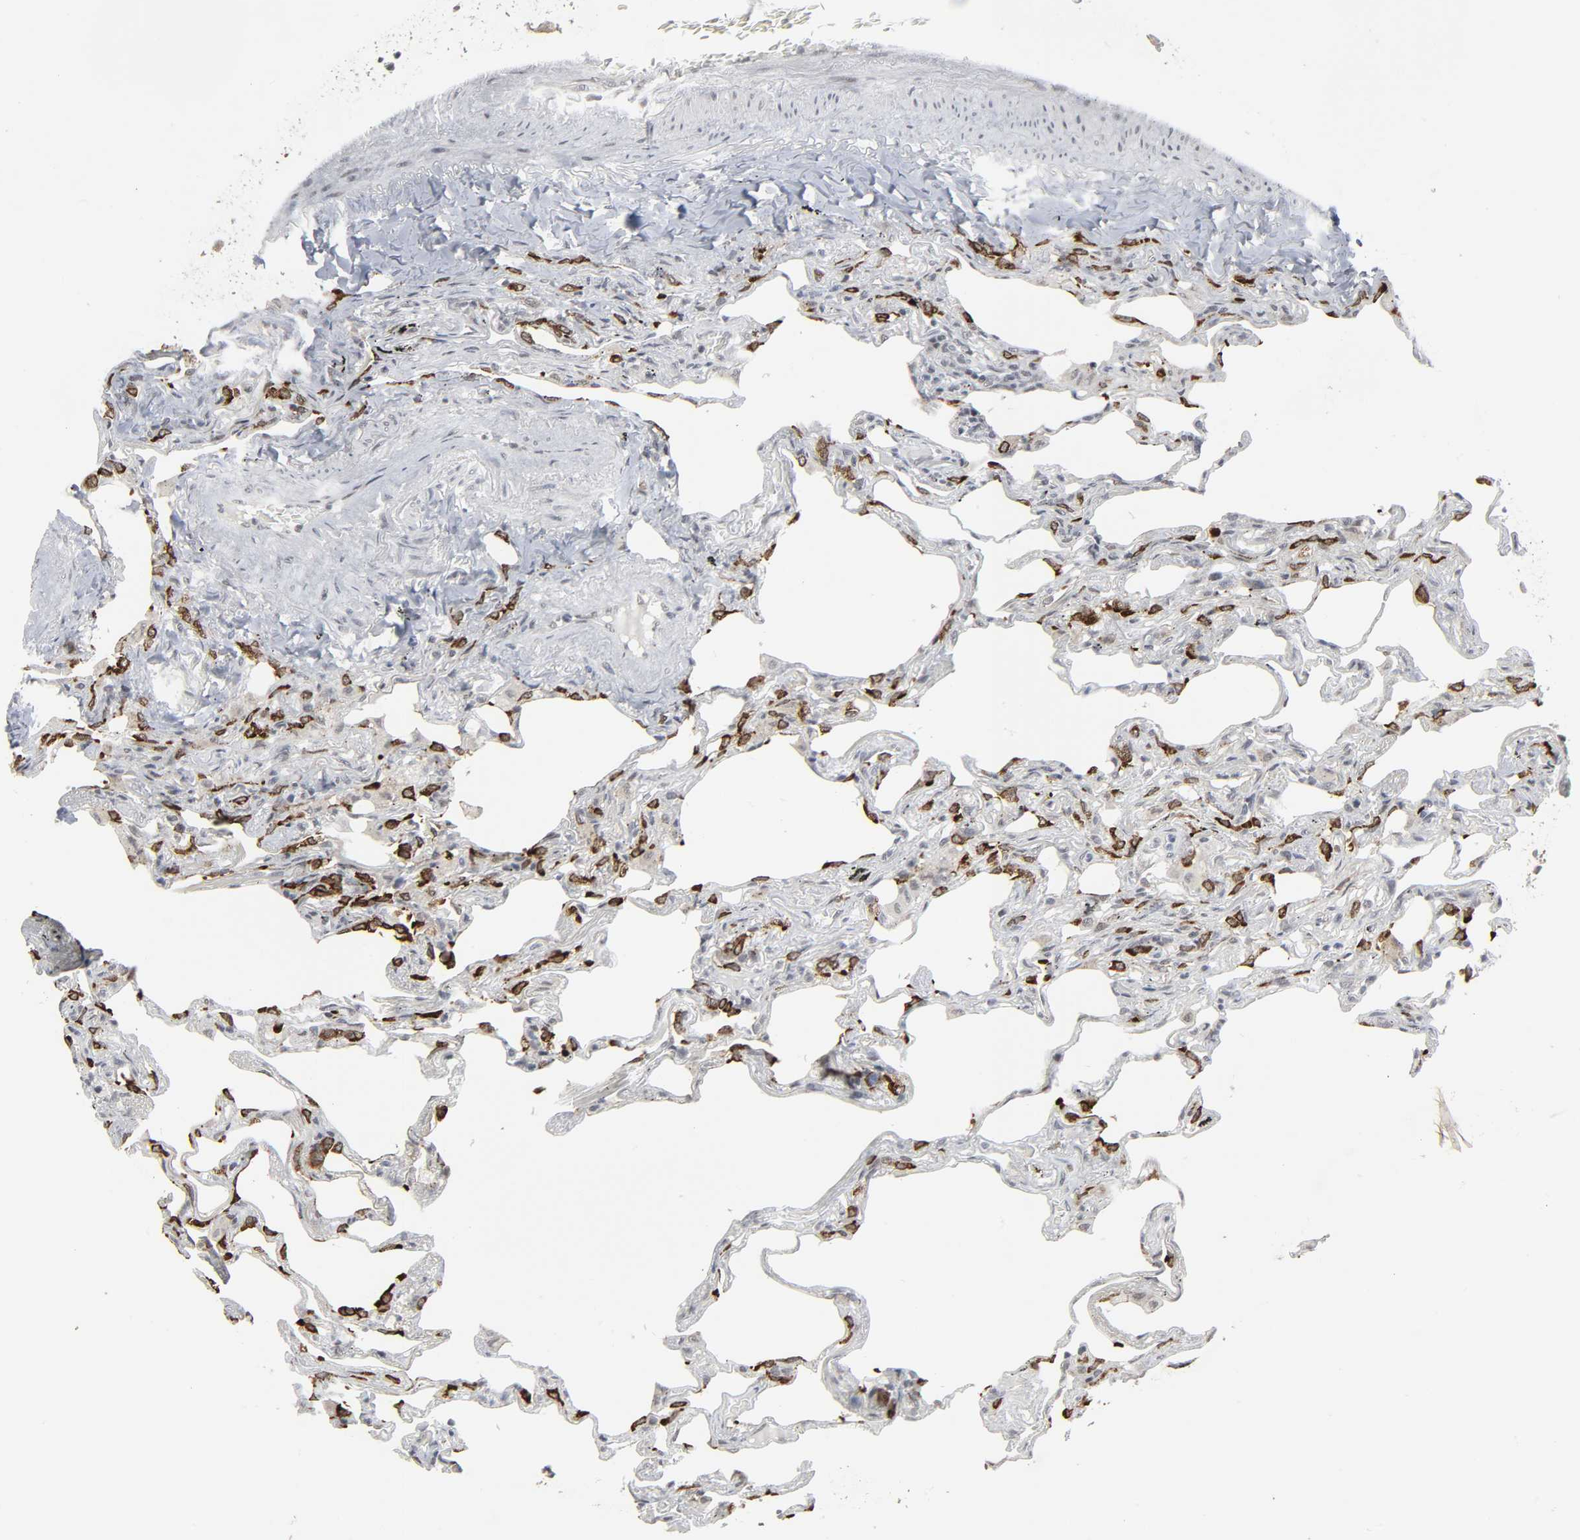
{"staining": {"intensity": "strong", "quantity": "25%-75%", "location": "cytoplasmic/membranous"}, "tissue": "lung", "cell_type": "Alveolar cells", "image_type": "normal", "snomed": [{"axis": "morphology", "description": "Normal tissue, NOS"}, {"axis": "morphology", "description": "Inflammation, NOS"}, {"axis": "topography", "description": "Lung"}], "caption": "This histopathology image shows normal lung stained with immunohistochemistry to label a protein in brown. The cytoplasmic/membranous of alveolar cells show strong positivity for the protein. Nuclei are counter-stained blue.", "gene": "MUC1", "patient": {"sex": "male", "age": 69}}